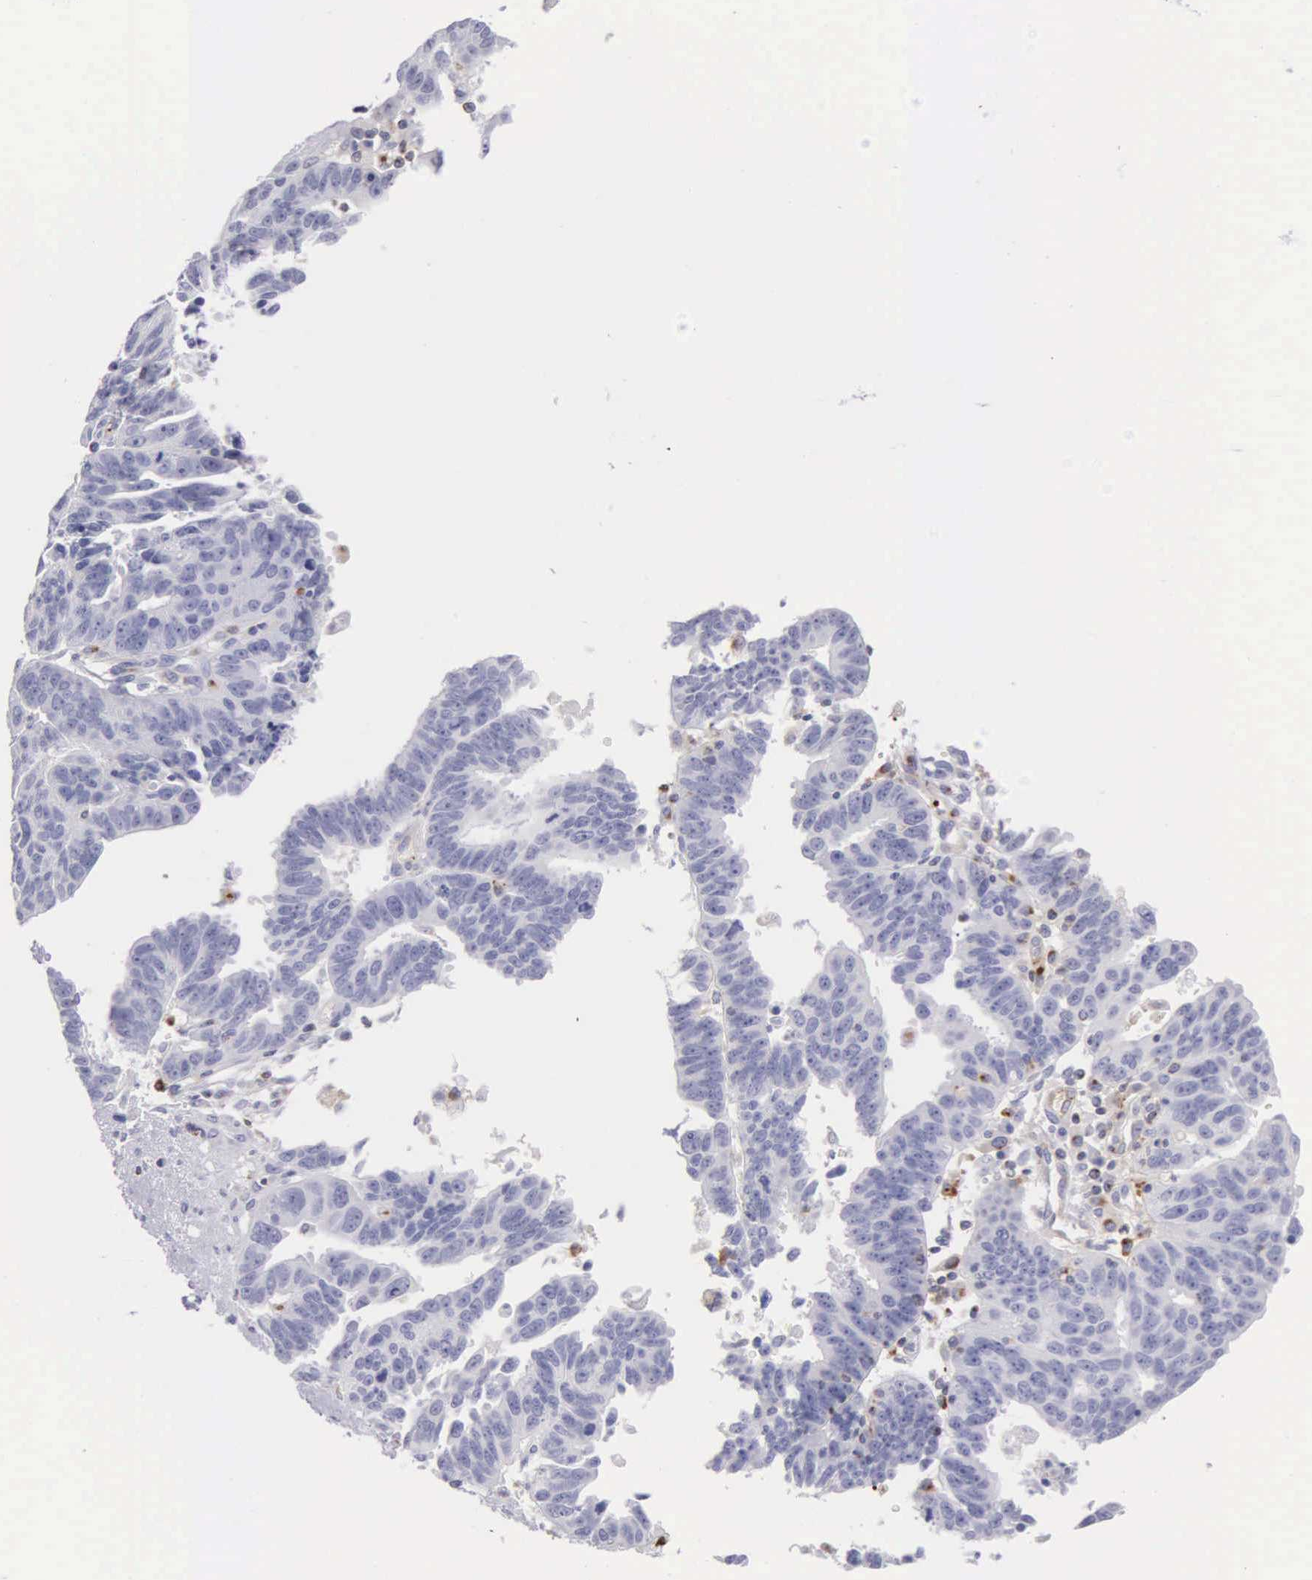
{"staining": {"intensity": "negative", "quantity": "none", "location": "none"}, "tissue": "ovarian cancer", "cell_type": "Tumor cells", "image_type": "cancer", "snomed": [{"axis": "morphology", "description": "Carcinoma, endometroid"}, {"axis": "morphology", "description": "Cystadenocarcinoma, serous, NOS"}, {"axis": "topography", "description": "Ovary"}], "caption": "DAB immunohistochemical staining of human ovarian cancer reveals no significant positivity in tumor cells.", "gene": "SRGN", "patient": {"sex": "female", "age": 45}}